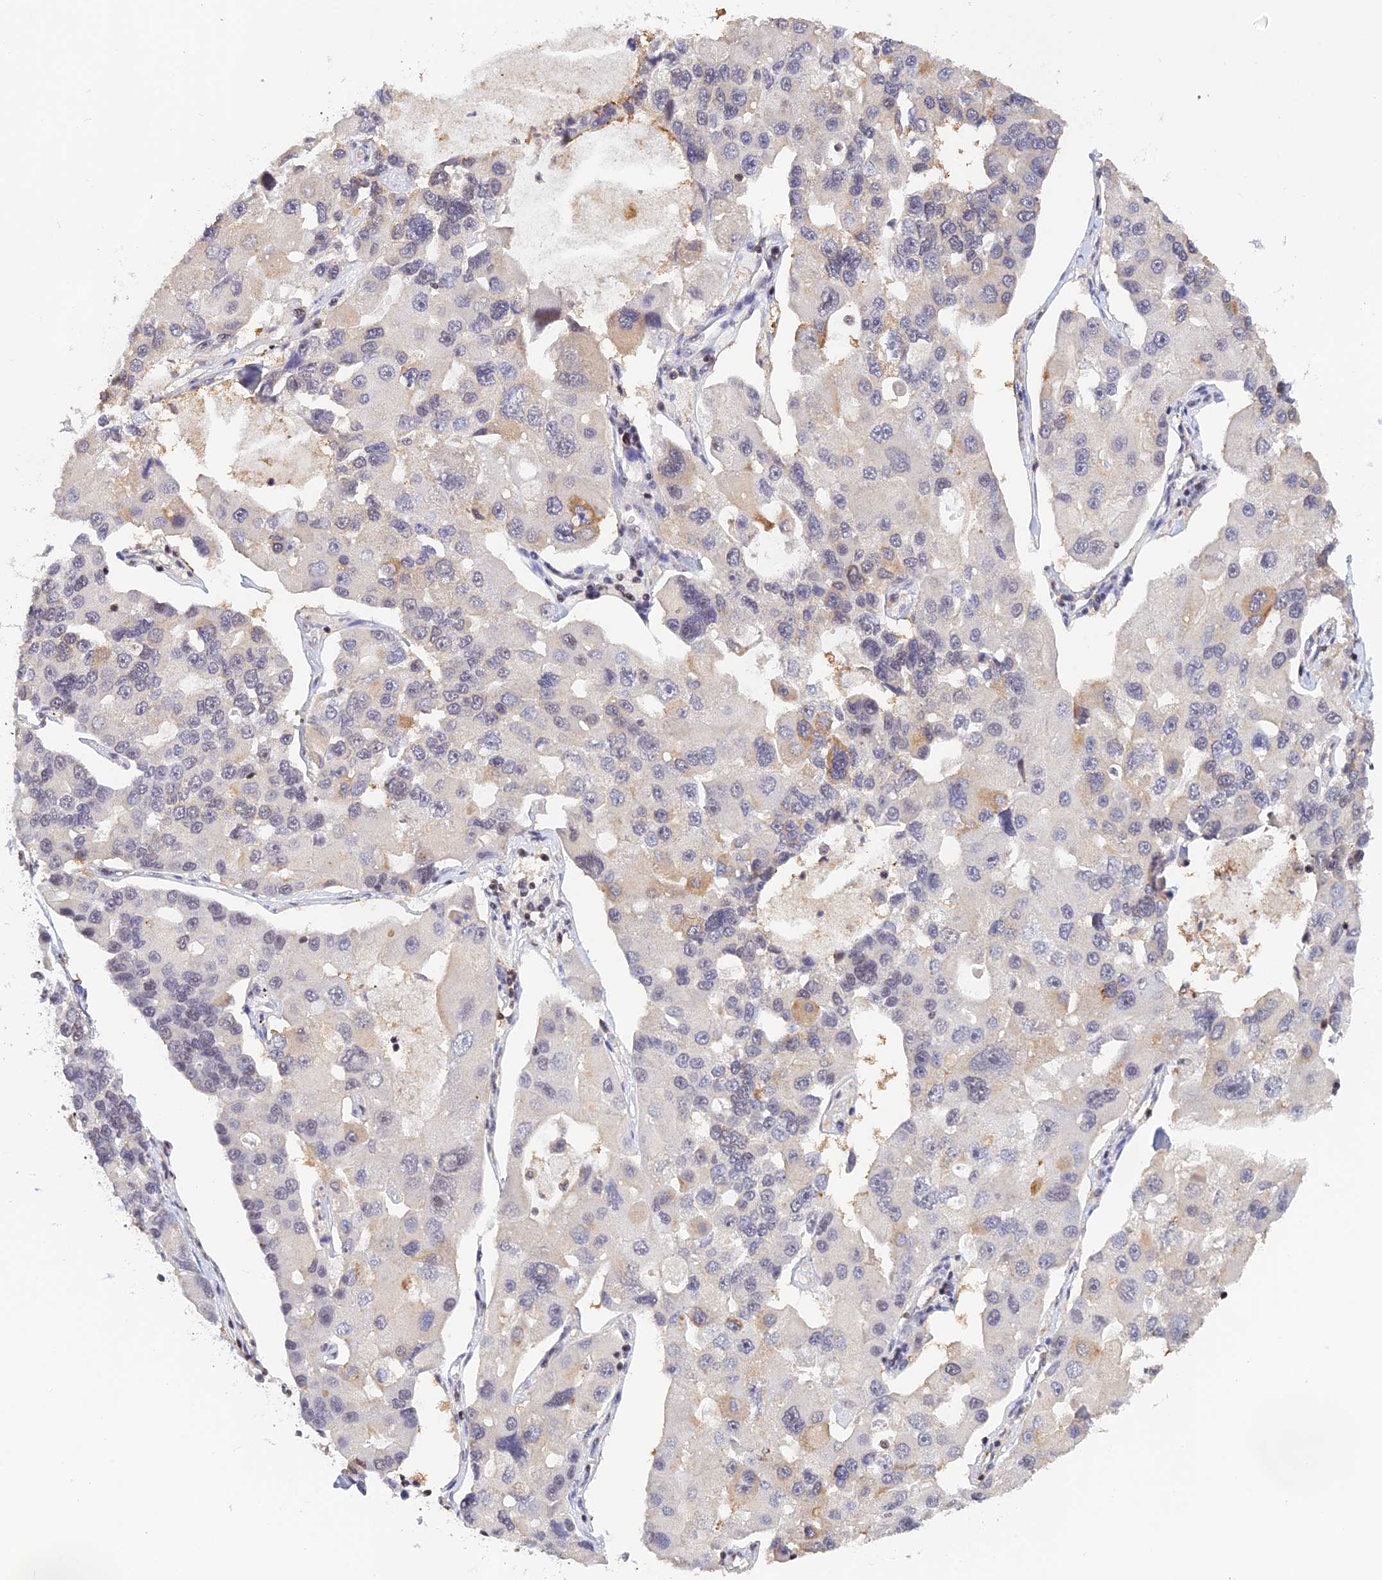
{"staining": {"intensity": "moderate", "quantity": "<25%", "location": "cytoplasmic/membranous"}, "tissue": "lung cancer", "cell_type": "Tumor cells", "image_type": "cancer", "snomed": [{"axis": "morphology", "description": "Adenocarcinoma, NOS"}, {"axis": "topography", "description": "Lung"}], "caption": "The photomicrograph displays immunohistochemical staining of lung cancer (adenocarcinoma). There is moderate cytoplasmic/membranous staining is present in about <25% of tumor cells. The staining was performed using DAB, with brown indicating positive protein expression. Nuclei are stained blue with hematoxylin.", "gene": "THAP11", "patient": {"sex": "female", "age": 54}}